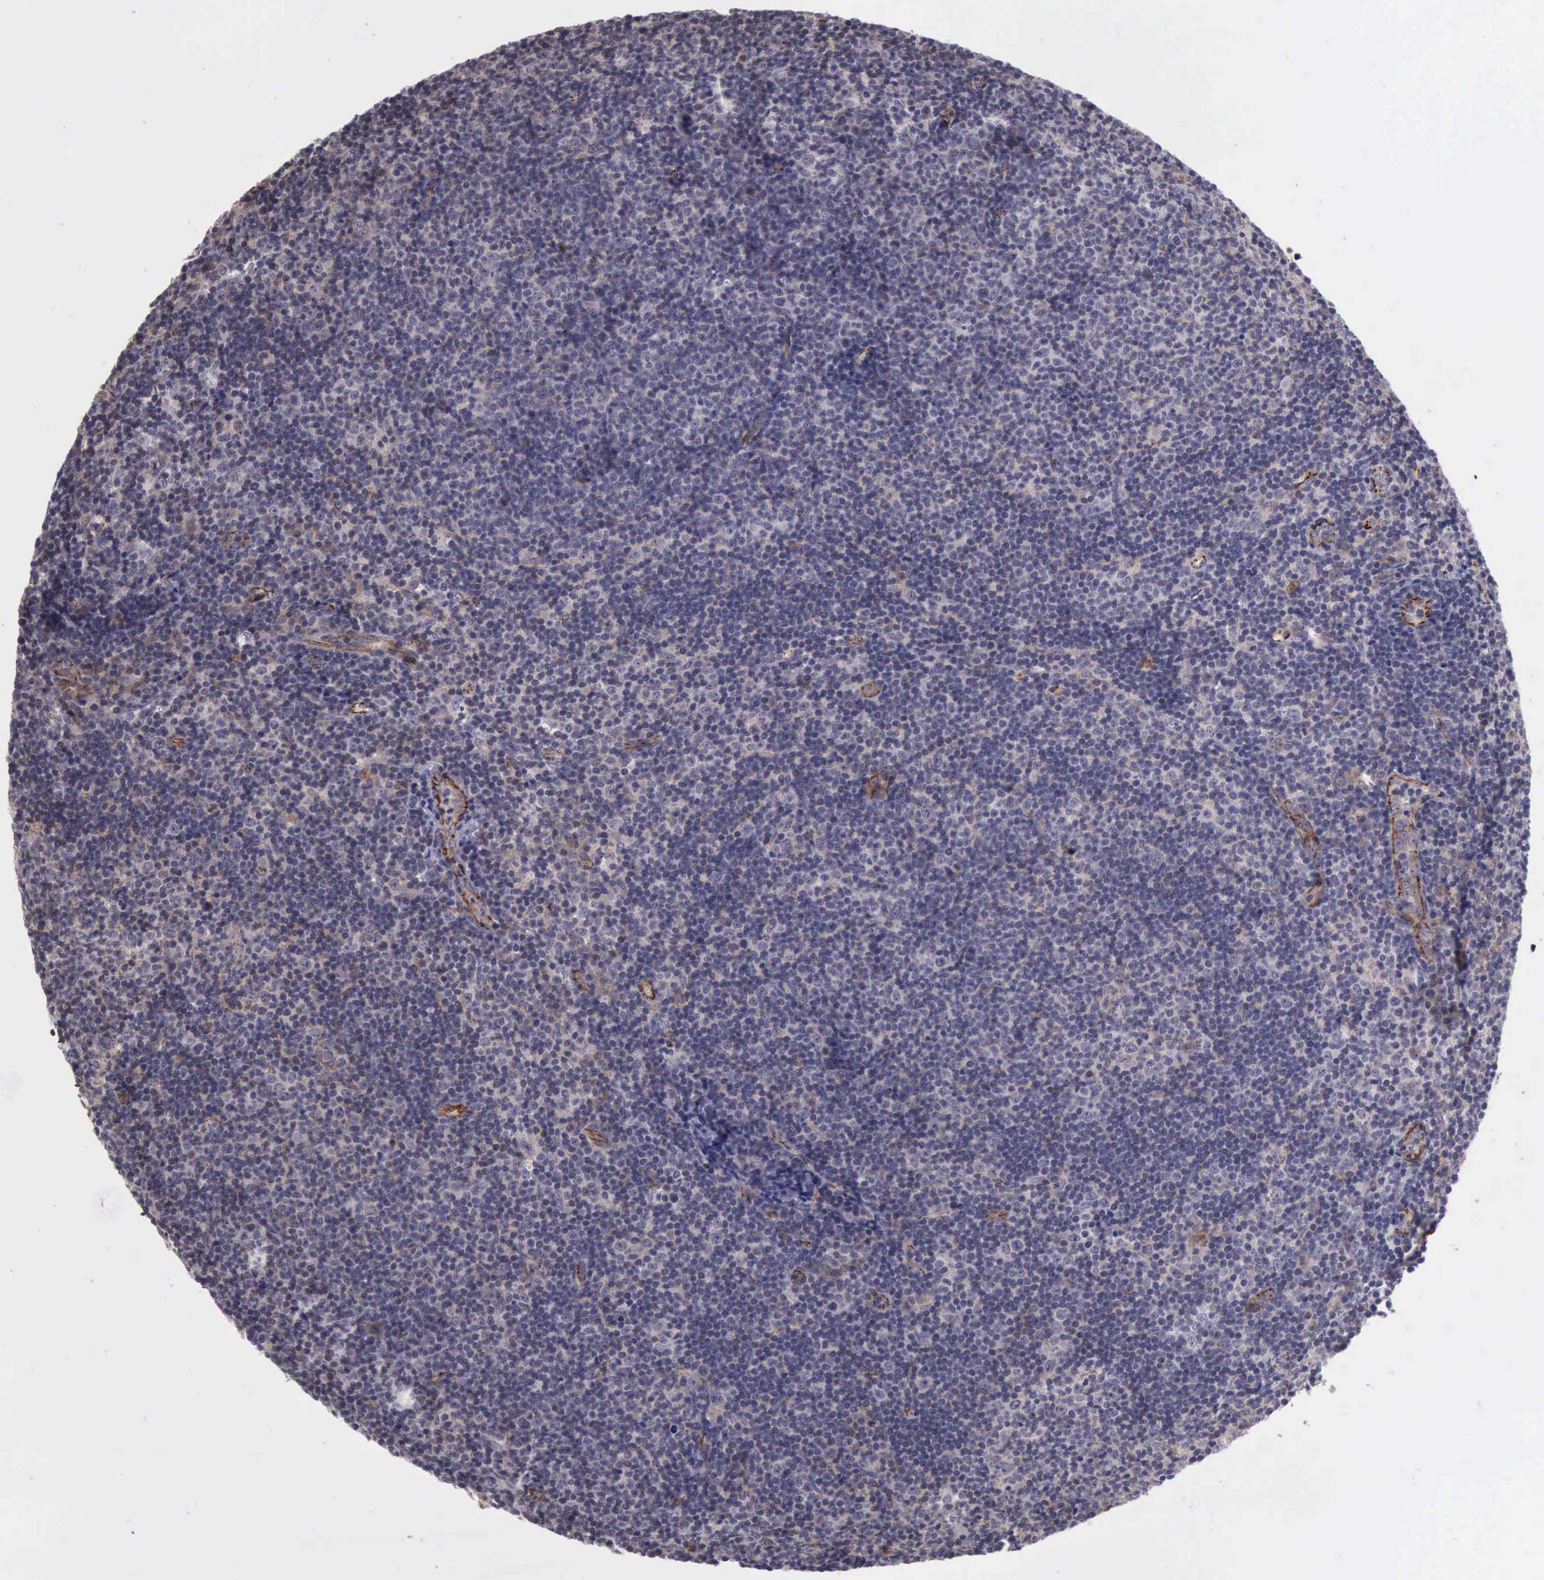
{"staining": {"intensity": "negative", "quantity": "none", "location": "none"}, "tissue": "lymphoma", "cell_type": "Tumor cells", "image_type": "cancer", "snomed": [{"axis": "morphology", "description": "Malignant lymphoma, non-Hodgkin's type, Low grade"}, {"axis": "topography", "description": "Lymph node"}], "caption": "Immunohistochemistry histopathology image of human lymphoma stained for a protein (brown), which shows no expression in tumor cells.", "gene": "CTNNB1", "patient": {"sex": "male", "age": 49}}